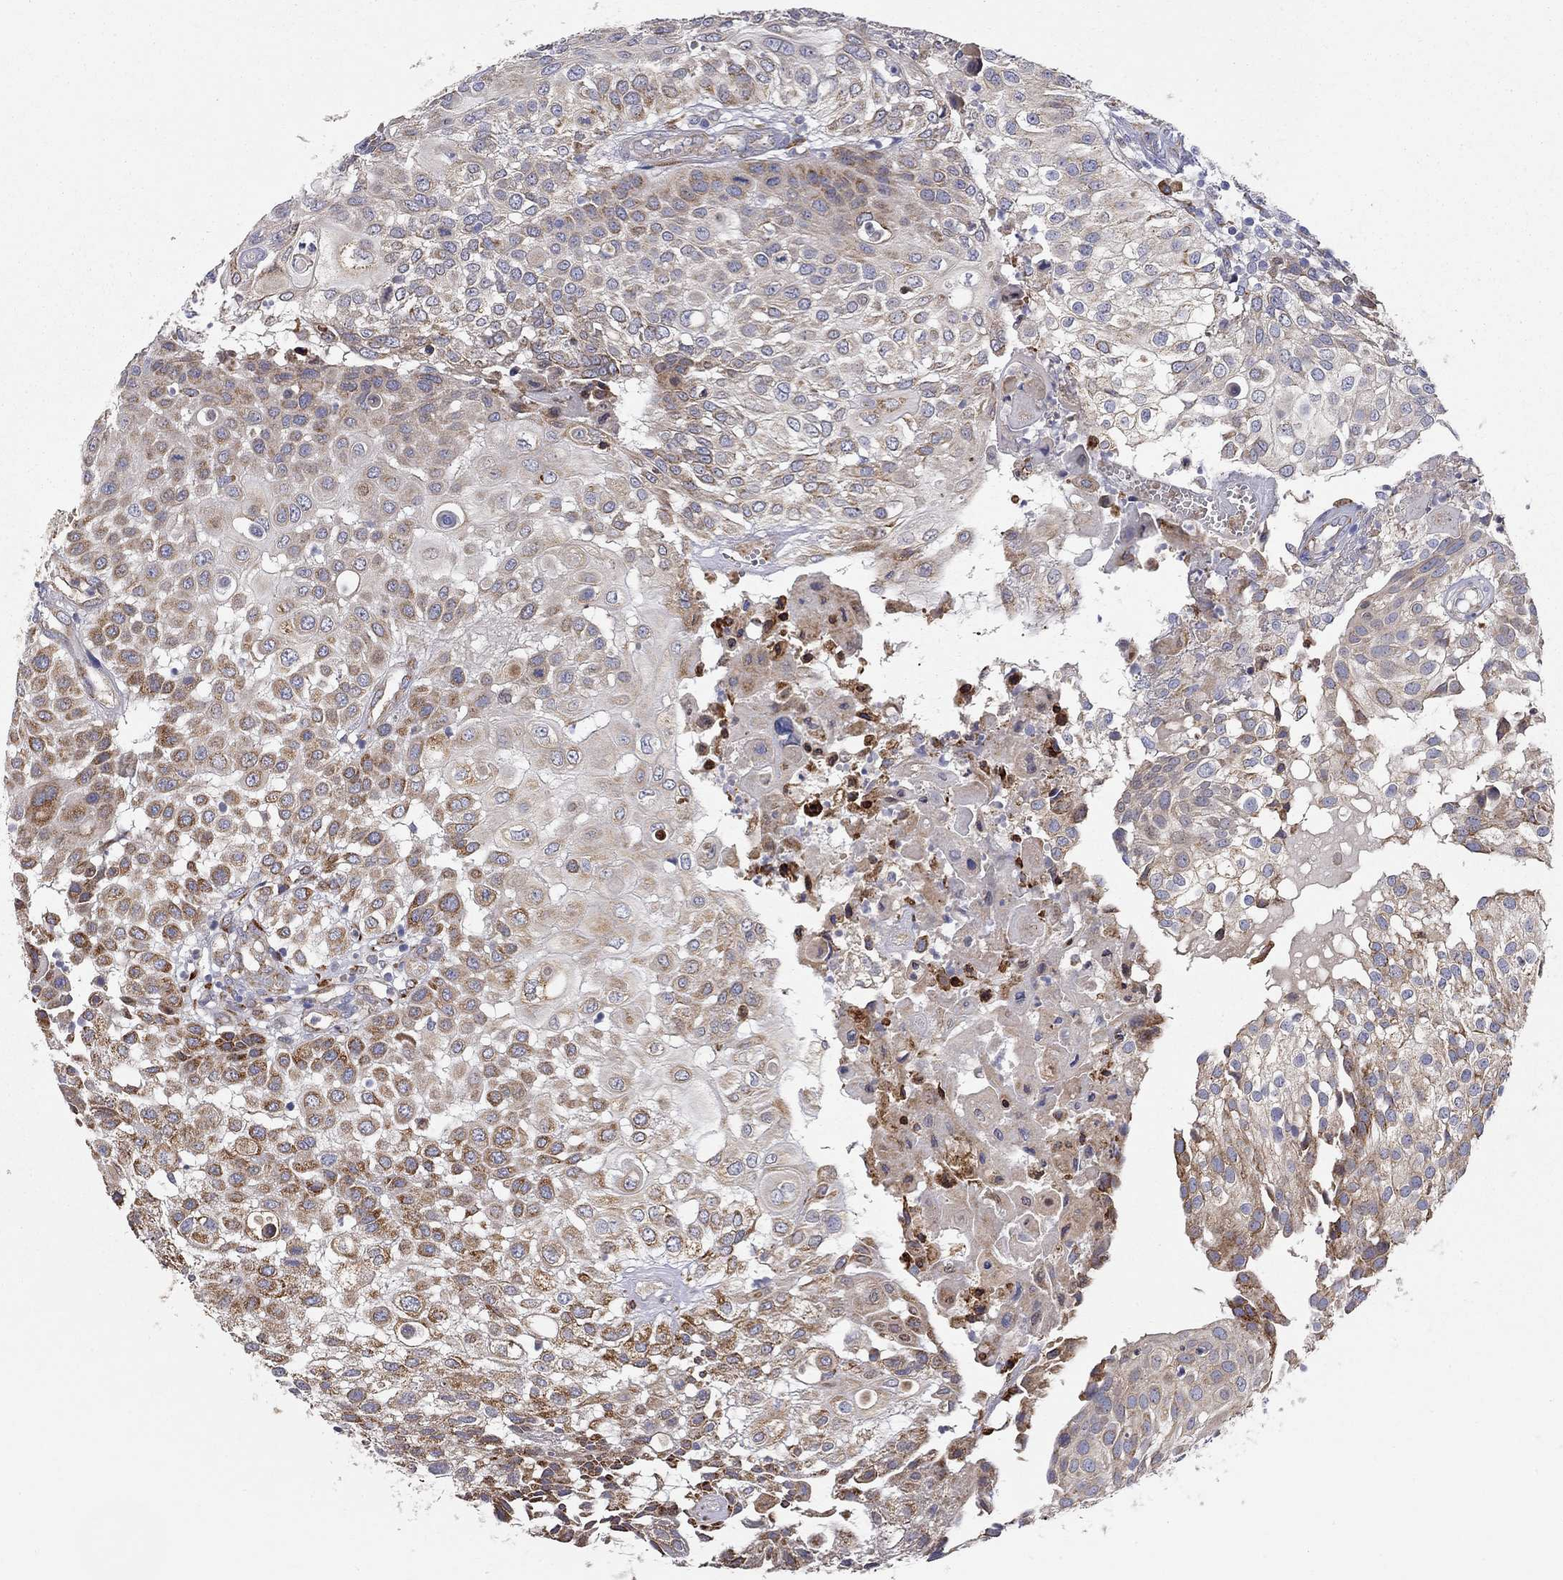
{"staining": {"intensity": "strong", "quantity": "25%-75%", "location": "cytoplasmic/membranous"}, "tissue": "urothelial cancer", "cell_type": "Tumor cells", "image_type": "cancer", "snomed": [{"axis": "morphology", "description": "Urothelial carcinoma, High grade"}, {"axis": "topography", "description": "Urinary bladder"}], "caption": "Protein staining displays strong cytoplasmic/membranous positivity in about 25%-75% of tumor cells in high-grade urothelial carcinoma.", "gene": "CASTOR1", "patient": {"sex": "female", "age": 79}}